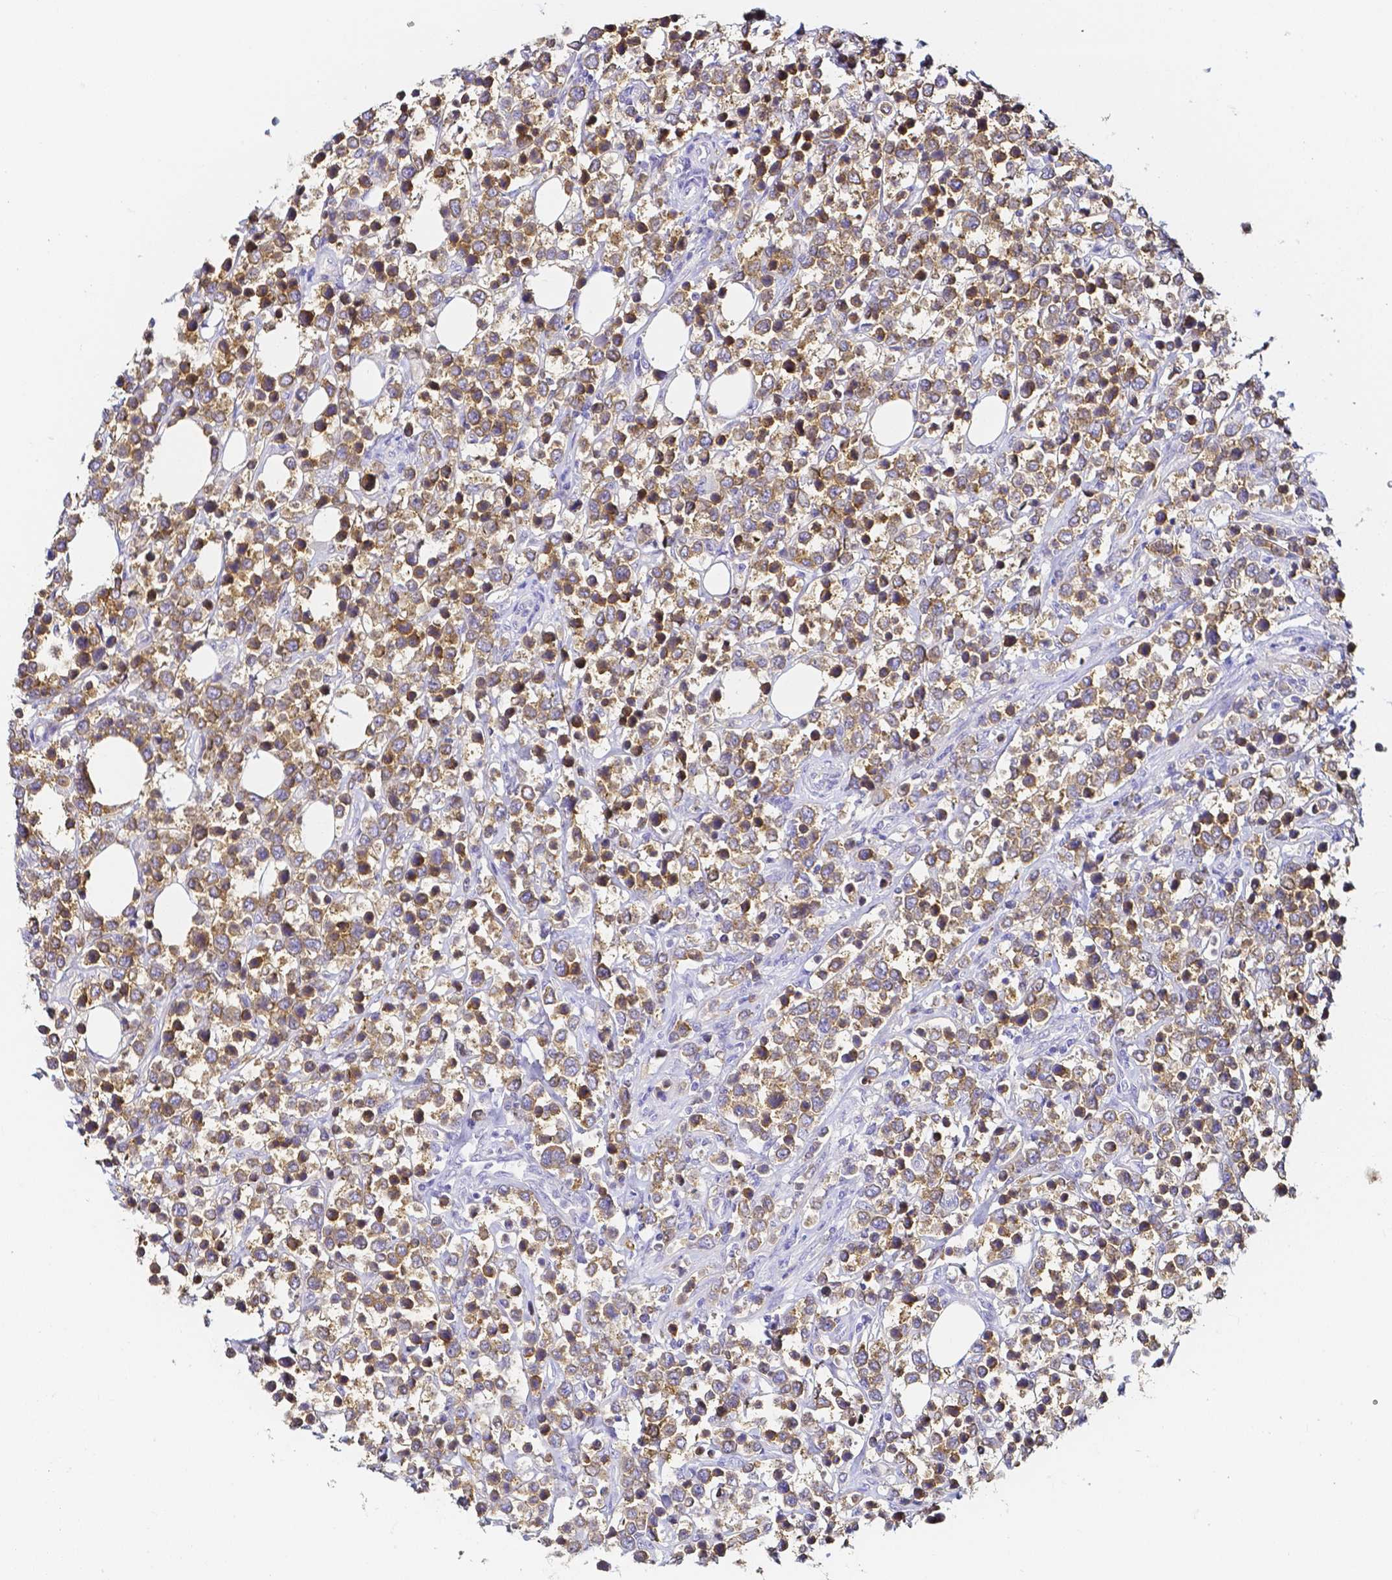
{"staining": {"intensity": "moderate", "quantity": ">75%", "location": "cytoplasmic/membranous"}, "tissue": "lymphoma", "cell_type": "Tumor cells", "image_type": "cancer", "snomed": [{"axis": "morphology", "description": "Malignant lymphoma, non-Hodgkin's type, Low grade"}, {"axis": "topography", "description": "Lymph node"}], "caption": "Human low-grade malignant lymphoma, non-Hodgkin's type stained with a brown dye displays moderate cytoplasmic/membranous positive staining in about >75% of tumor cells.", "gene": "PKP3", "patient": {"sex": "male", "age": 60}}